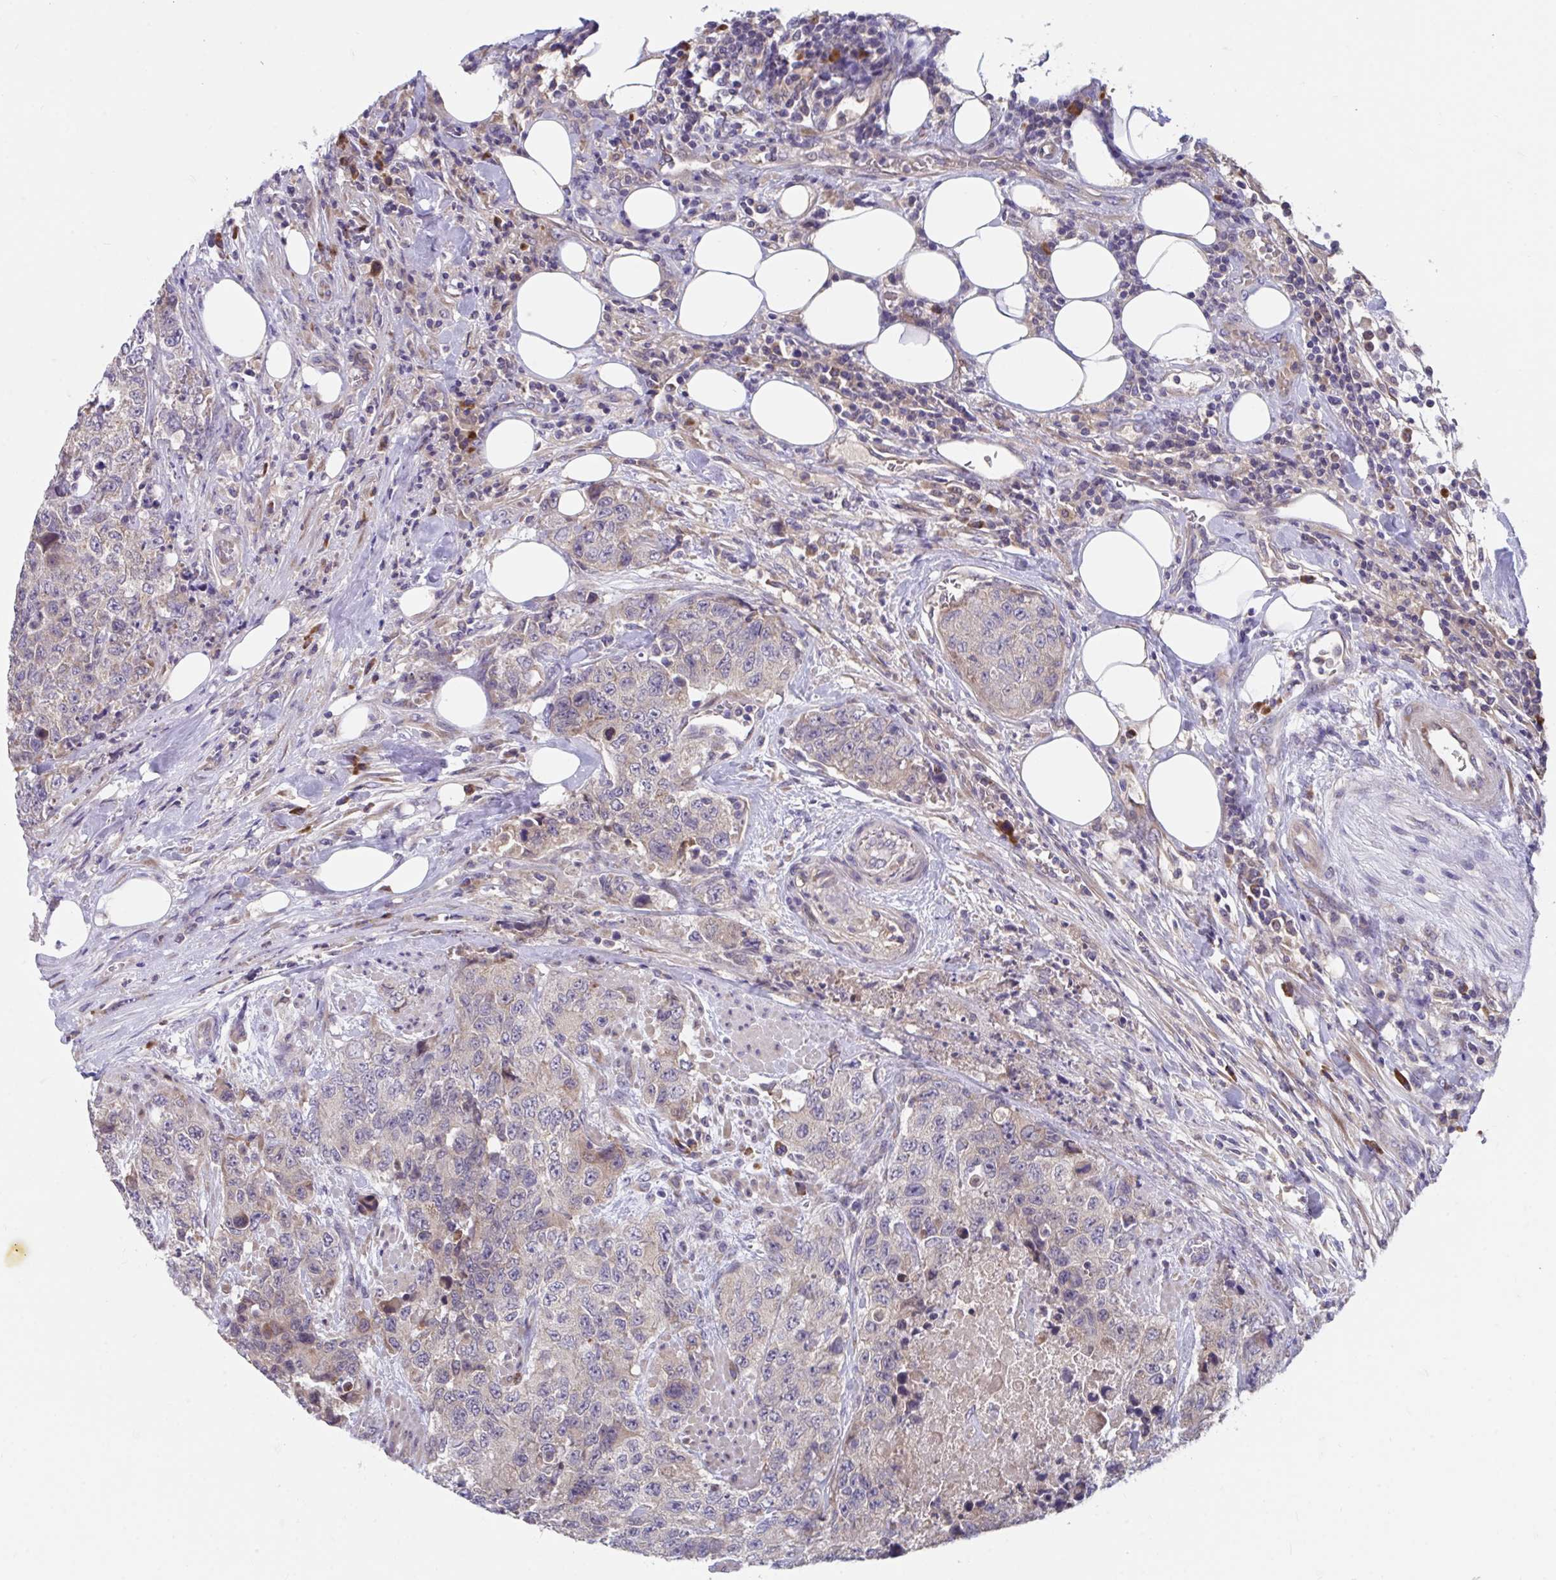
{"staining": {"intensity": "weak", "quantity": "25%-75%", "location": "cytoplasmic/membranous"}, "tissue": "urothelial cancer", "cell_type": "Tumor cells", "image_type": "cancer", "snomed": [{"axis": "morphology", "description": "Urothelial carcinoma, High grade"}, {"axis": "topography", "description": "Urinary bladder"}], "caption": "High-power microscopy captured an IHC photomicrograph of urothelial cancer, revealing weak cytoplasmic/membranous expression in about 25%-75% of tumor cells.", "gene": "SUSD4", "patient": {"sex": "female", "age": 78}}